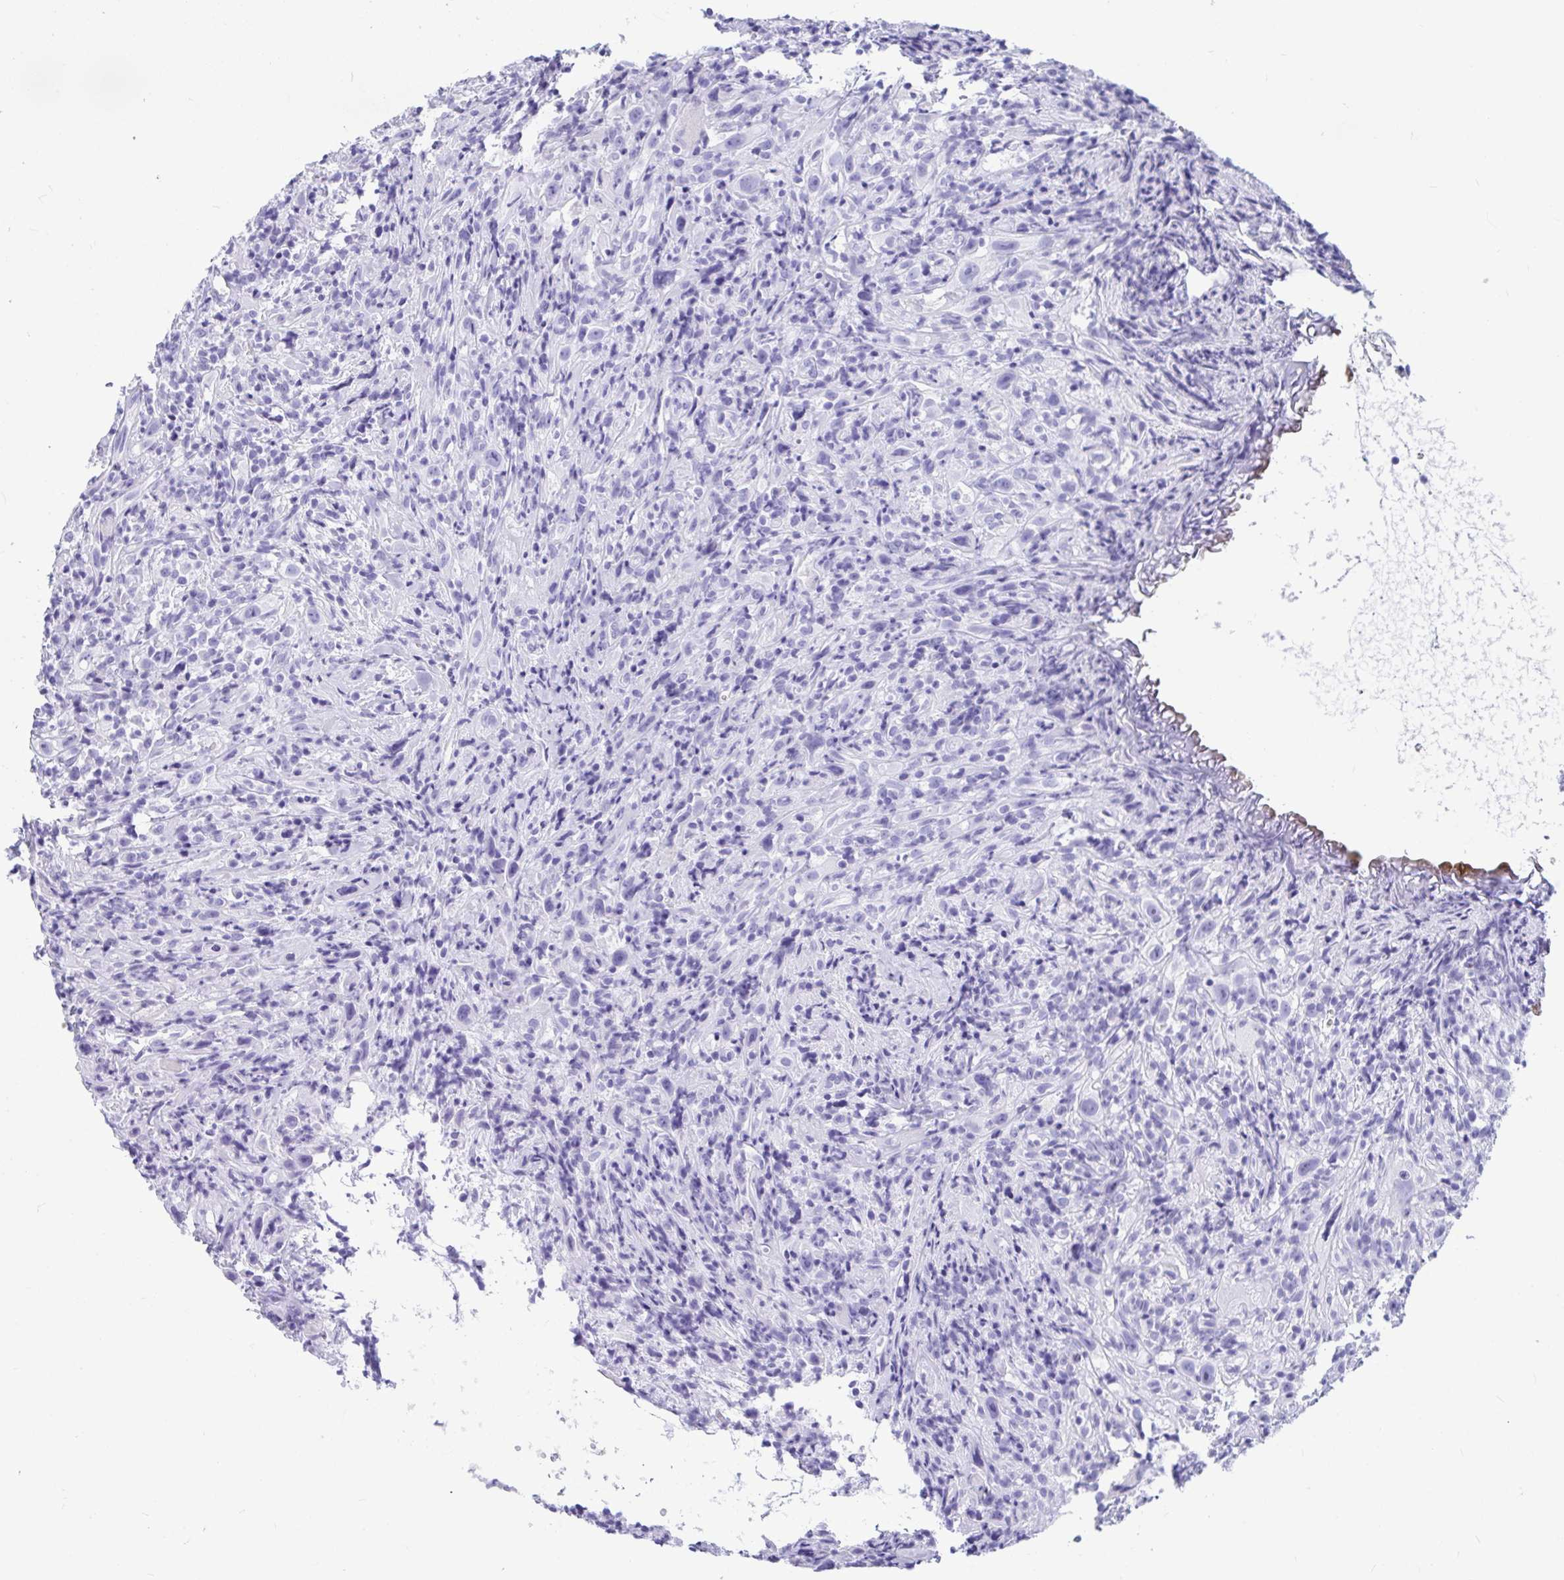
{"staining": {"intensity": "negative", "quantity": "none", "location": "none"}, "tissue": "head and neck cancer", "cell_type": "Tumor cells", "image_type": "cancer", "snomed": [{"axis": "morphology", "description": "Squamous cell carcinoma, NOS"}, {"axis": "topography", "description": "Head-Neck"}], "caption": "This is an IHC histopathology image of squamous cell carcinoma (head and neck). There is no expression in tumor cells.", "gene": "OR5J2", "patient": {"sex": "female", "age": 95}}